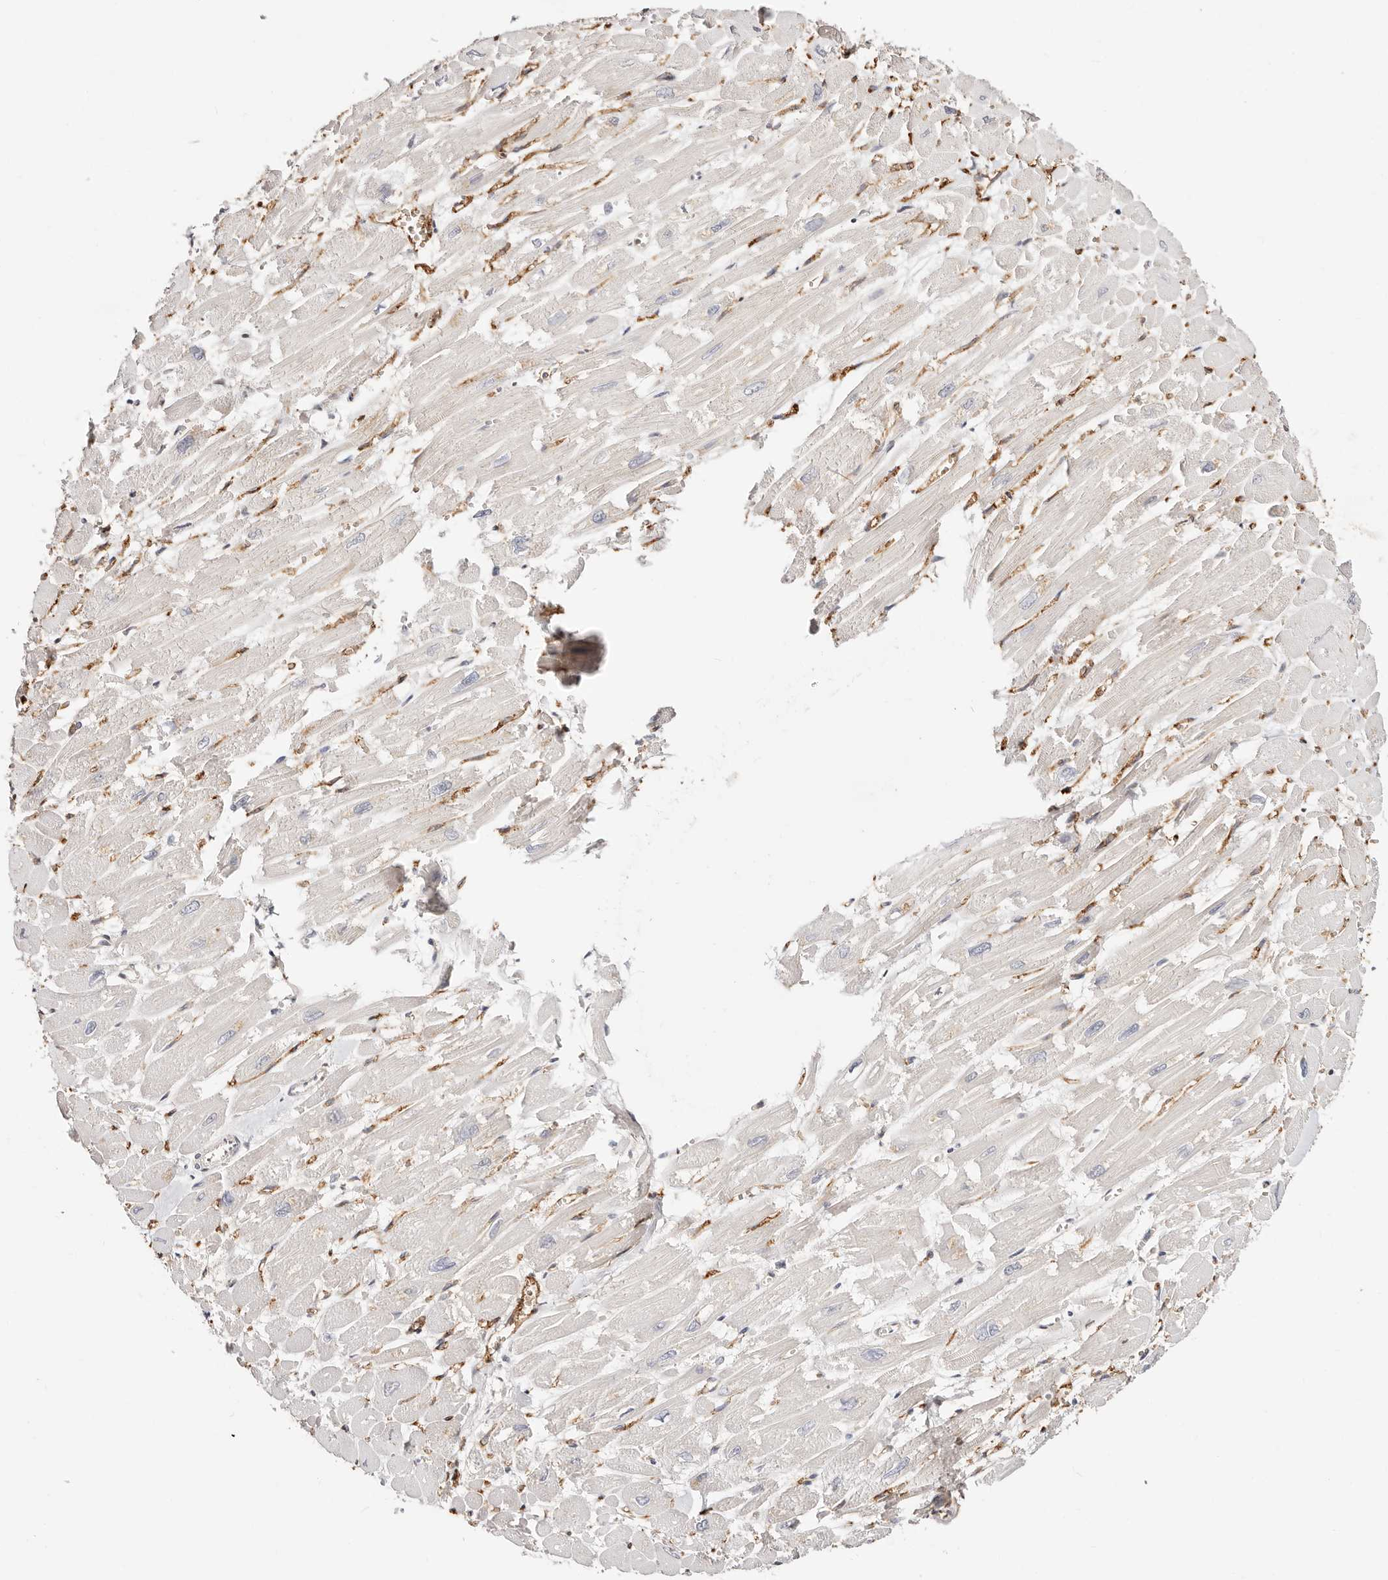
{"staining": {"intensity": "negative", "quantity": "none", "location": "none"}, "tissue": "heart muscle", "cell_type": "Cardiomyocytes", "image_type": "normal", "snomed": [{"axis": "morphology", "description": "Normal tissue, NOS"}, {"axis": "topography", "description": "Heart"}], "caption": "Immunohistochemistry micrograph of unremarkable heart muscle stained for a protein (brown), which demonstrates no staining in cardiomyocytes.", "gene": "STAT5A", "patient": {"sex": "male", "age": 54}}